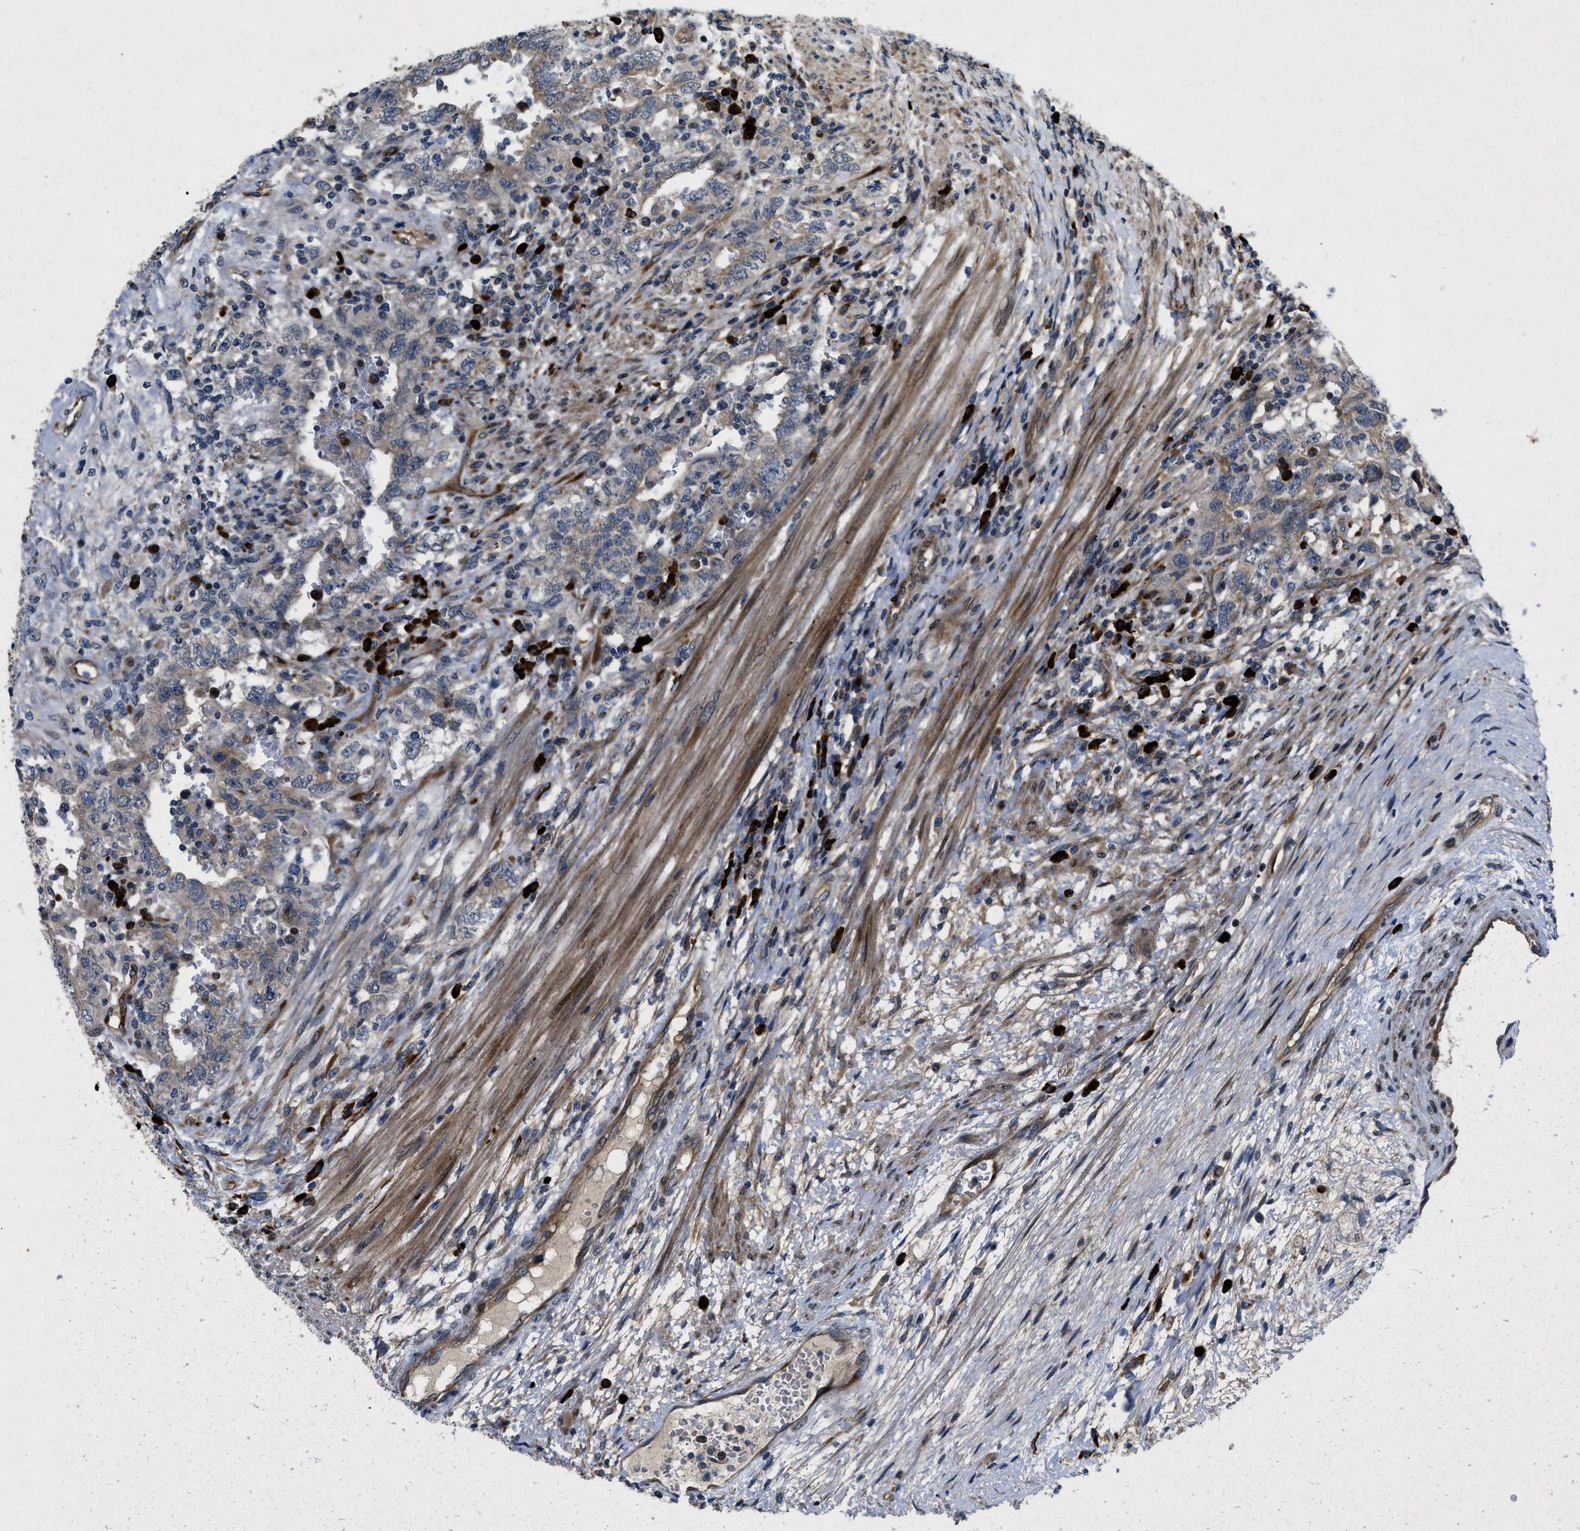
{"staining": {"intensity": "weak", "quantity": "<25%", "location": "cytoplasmic/membranous"}, "tissue": "testis cancer", "cell_type": "Tumor cells", "image_type": "cancer", "snomed": [{"axis": "morphology", "description": "Carcinoma, Embryonal, NOS"}, {"axis": "topography", "description": "Testis"}], "caption": "High magnification brightfield microscopy of embryonal carcinoma (testis) stained with DAB (3,3'-diaminobenzidine) (brown) and counterstained with hematoxylin (blue): tumor cells show no significant staining.", "gene": "HSPA12B", "patient": {"sex": "male", "age": 26}}